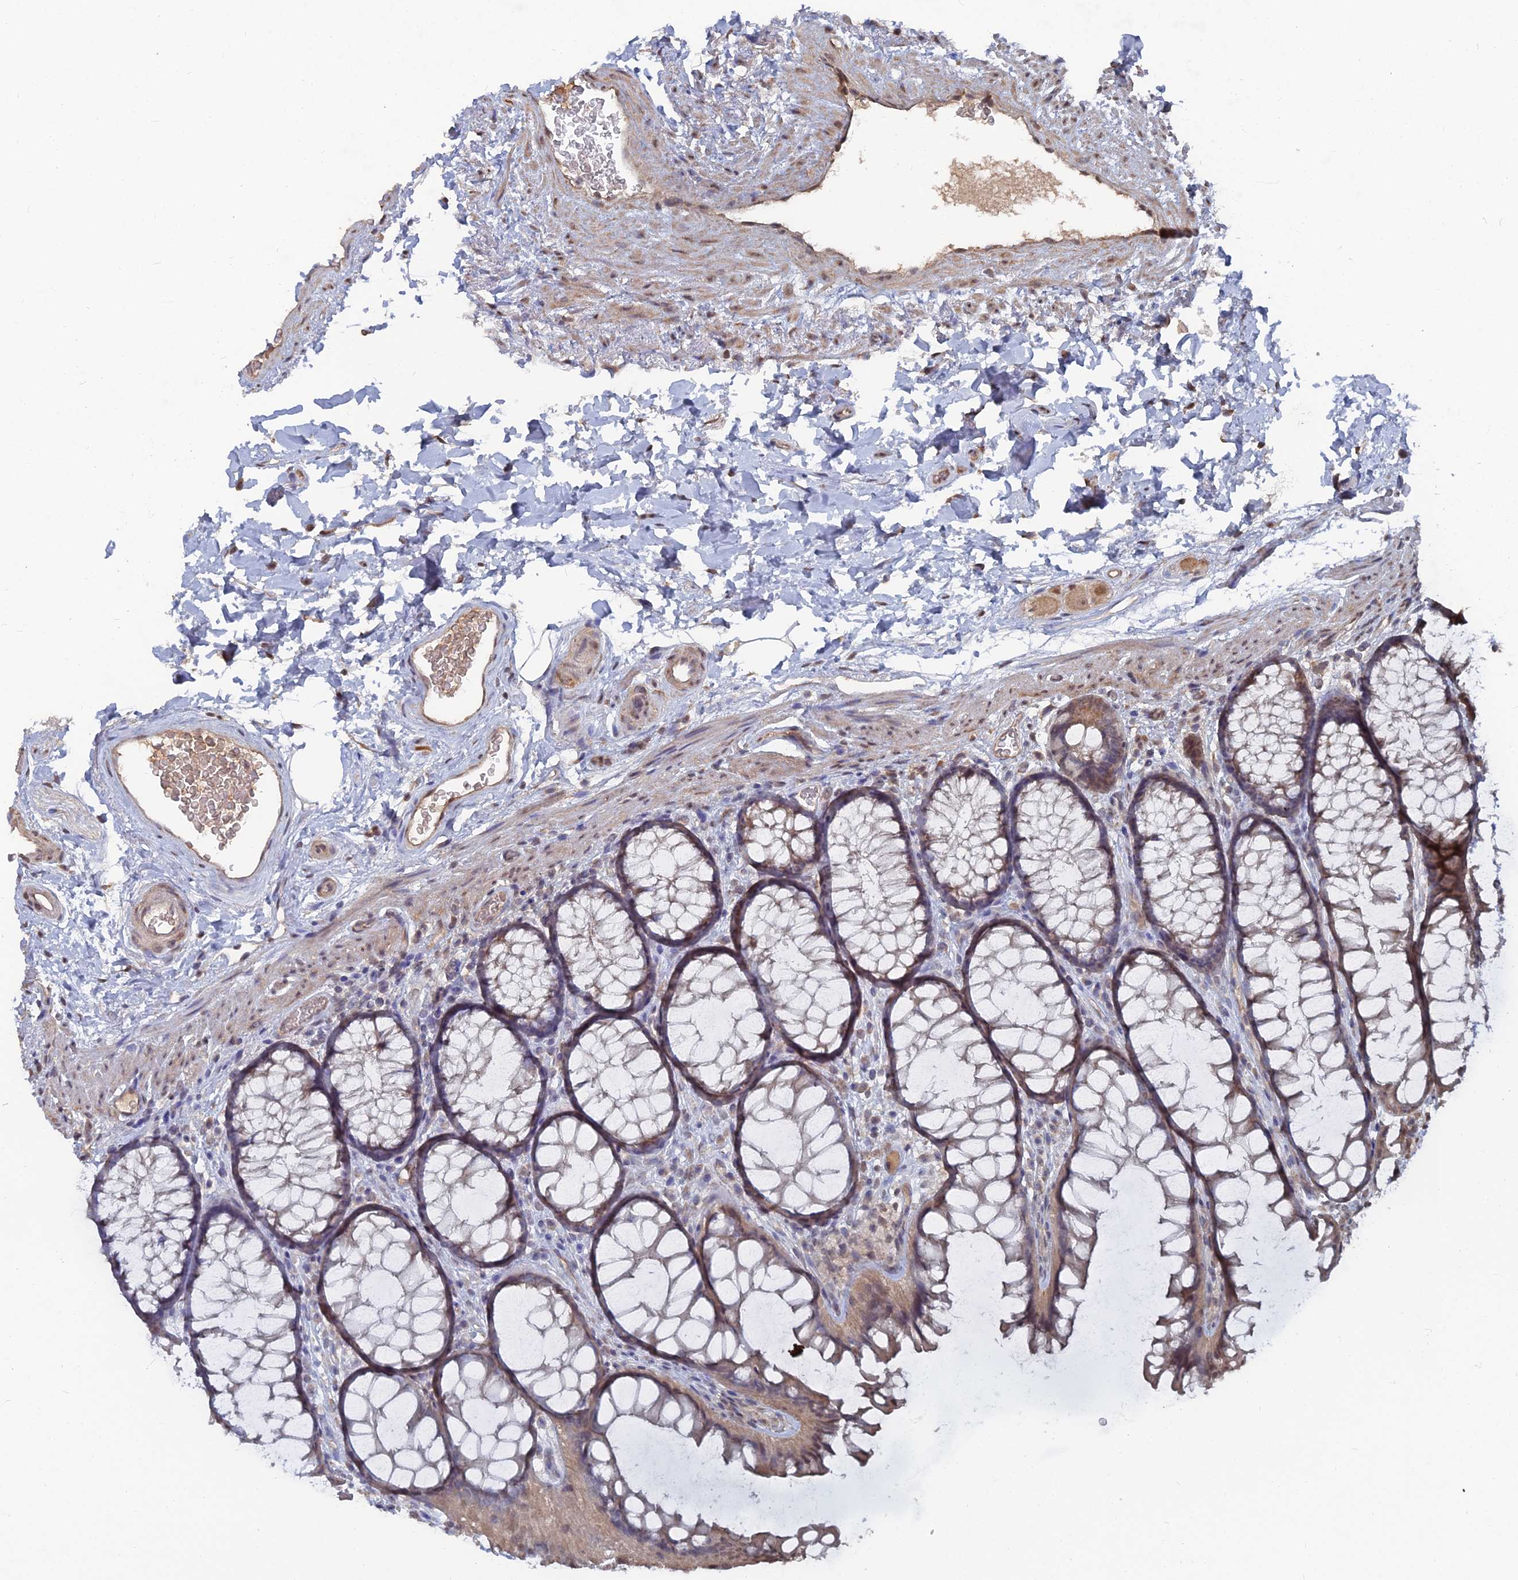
{"staining": {"intensity": "moderate", "quantity": ">75%", "location": "cytoplasmic/membranous,nuclear"}, "tissue": "colon", "cell_type": "Endothelial cells", "image_type": "normal", "snomed": [{"axis": "morphology", "description": "Normal tissue, NOS"}, {"axis": "topography", "description": "Colon"}], "caption": "Approximately >75% of endothelial cells in normal colon reveal moderate cytoplasmic/membranous,nuclear protein expression as visualized by brown immunohistochemical staining.", "gene": "CCNP", "patient": {"sex": "female", "age": 82}}